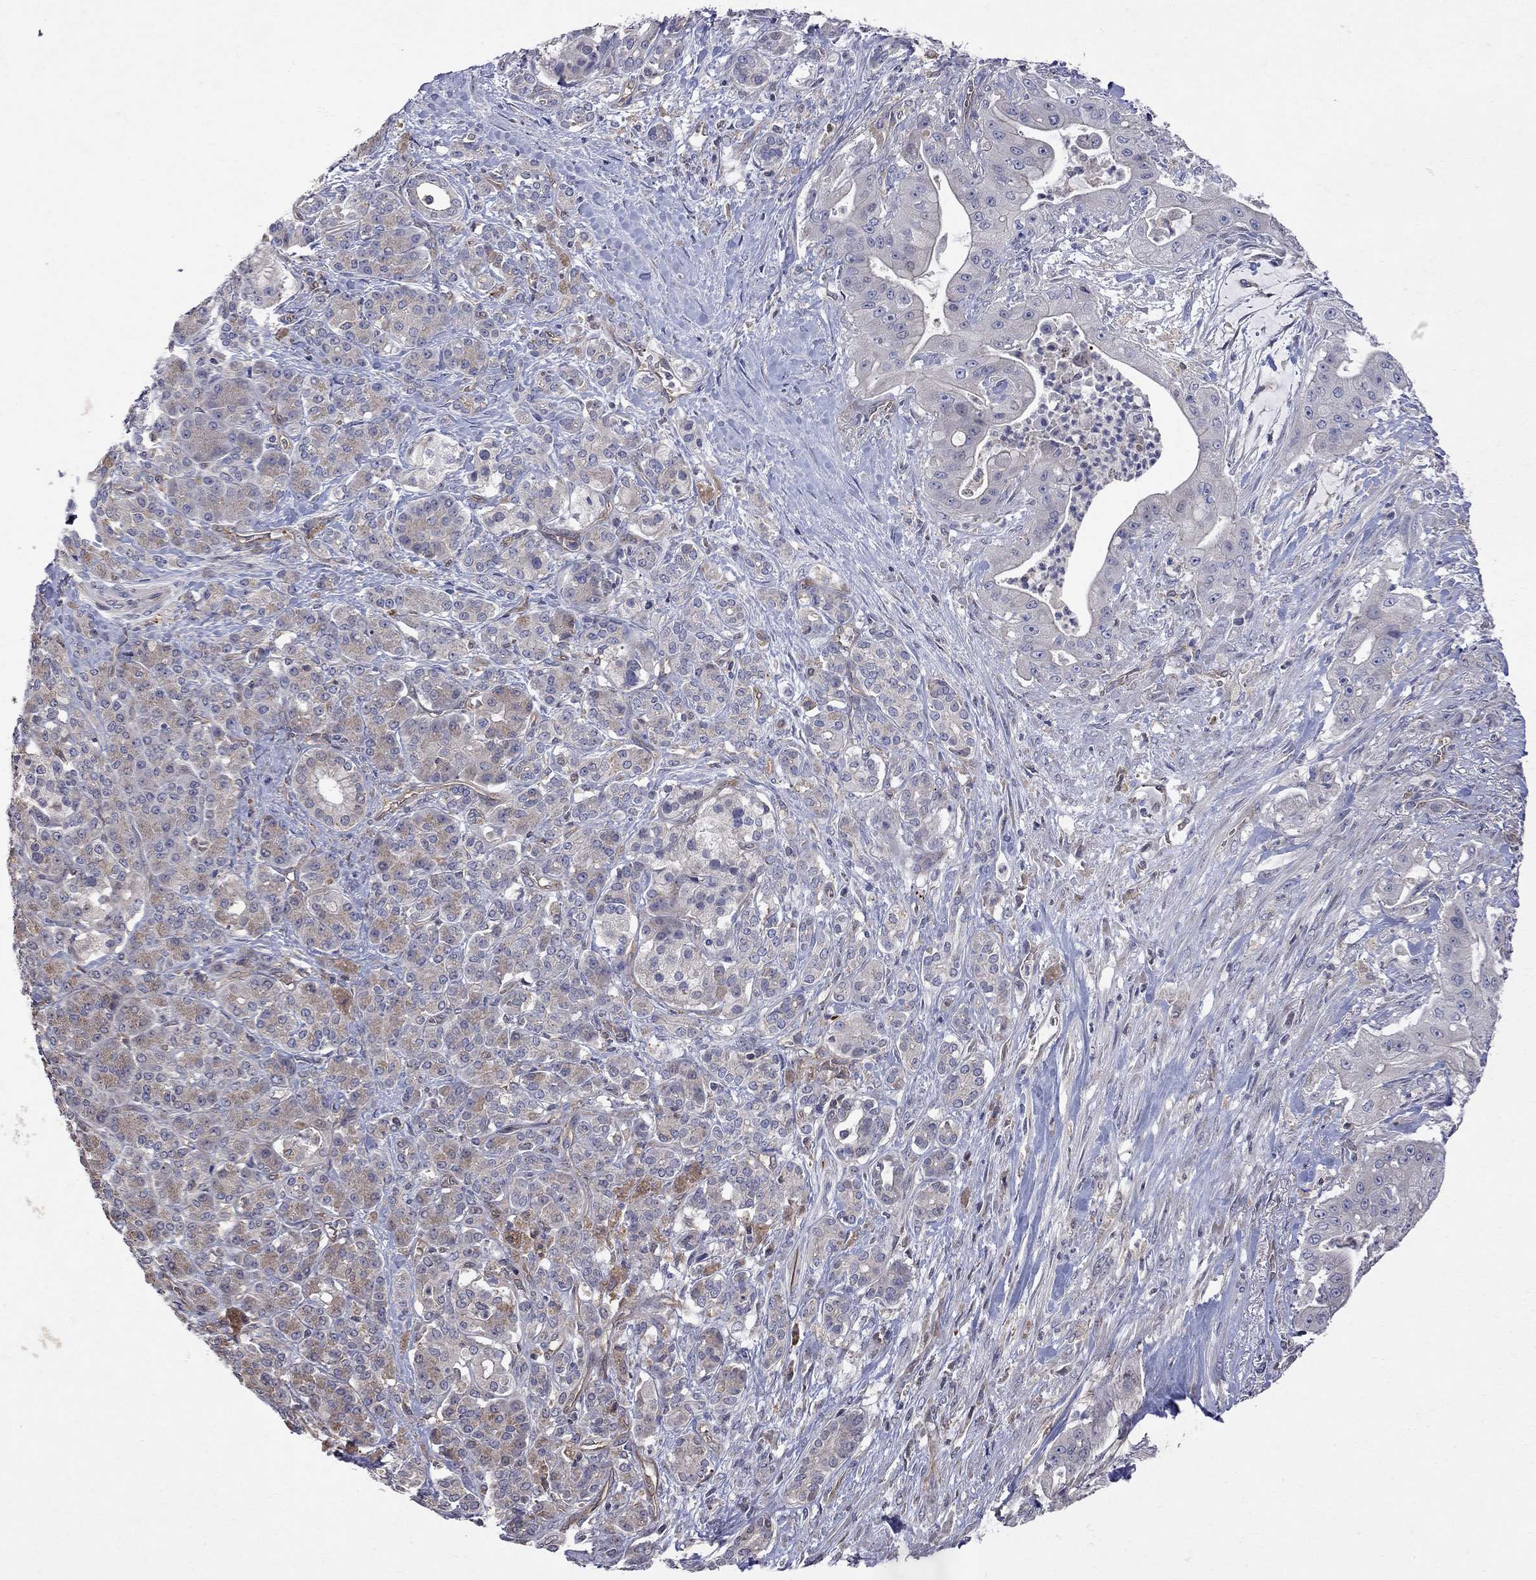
{"staining": {"intensity": "negative", "quantity": "none", "location": "none"}, "tissue": "pancreatic cancer", "cell_type": "Tumor cells", "image_type": "cancer", "snomed": [{"axis": "morphology", "description": "Normal tissue, NOS"}, {"axis": "morphology", "description": "Inflammation, NOS"}, {"axis": "morphology", "description": "Adenocarcinoma, NOS"}, {"axis": "topography", "description": "Pancreas"}], "caption": "Histopathology image shows no significant protein positivity in tumor cells of pancreatic cancer. (DAB immunohistochemistry (IHC), high magnification).", "gene": "ABI3", "patient": {"sex": "male", "age": 57}}